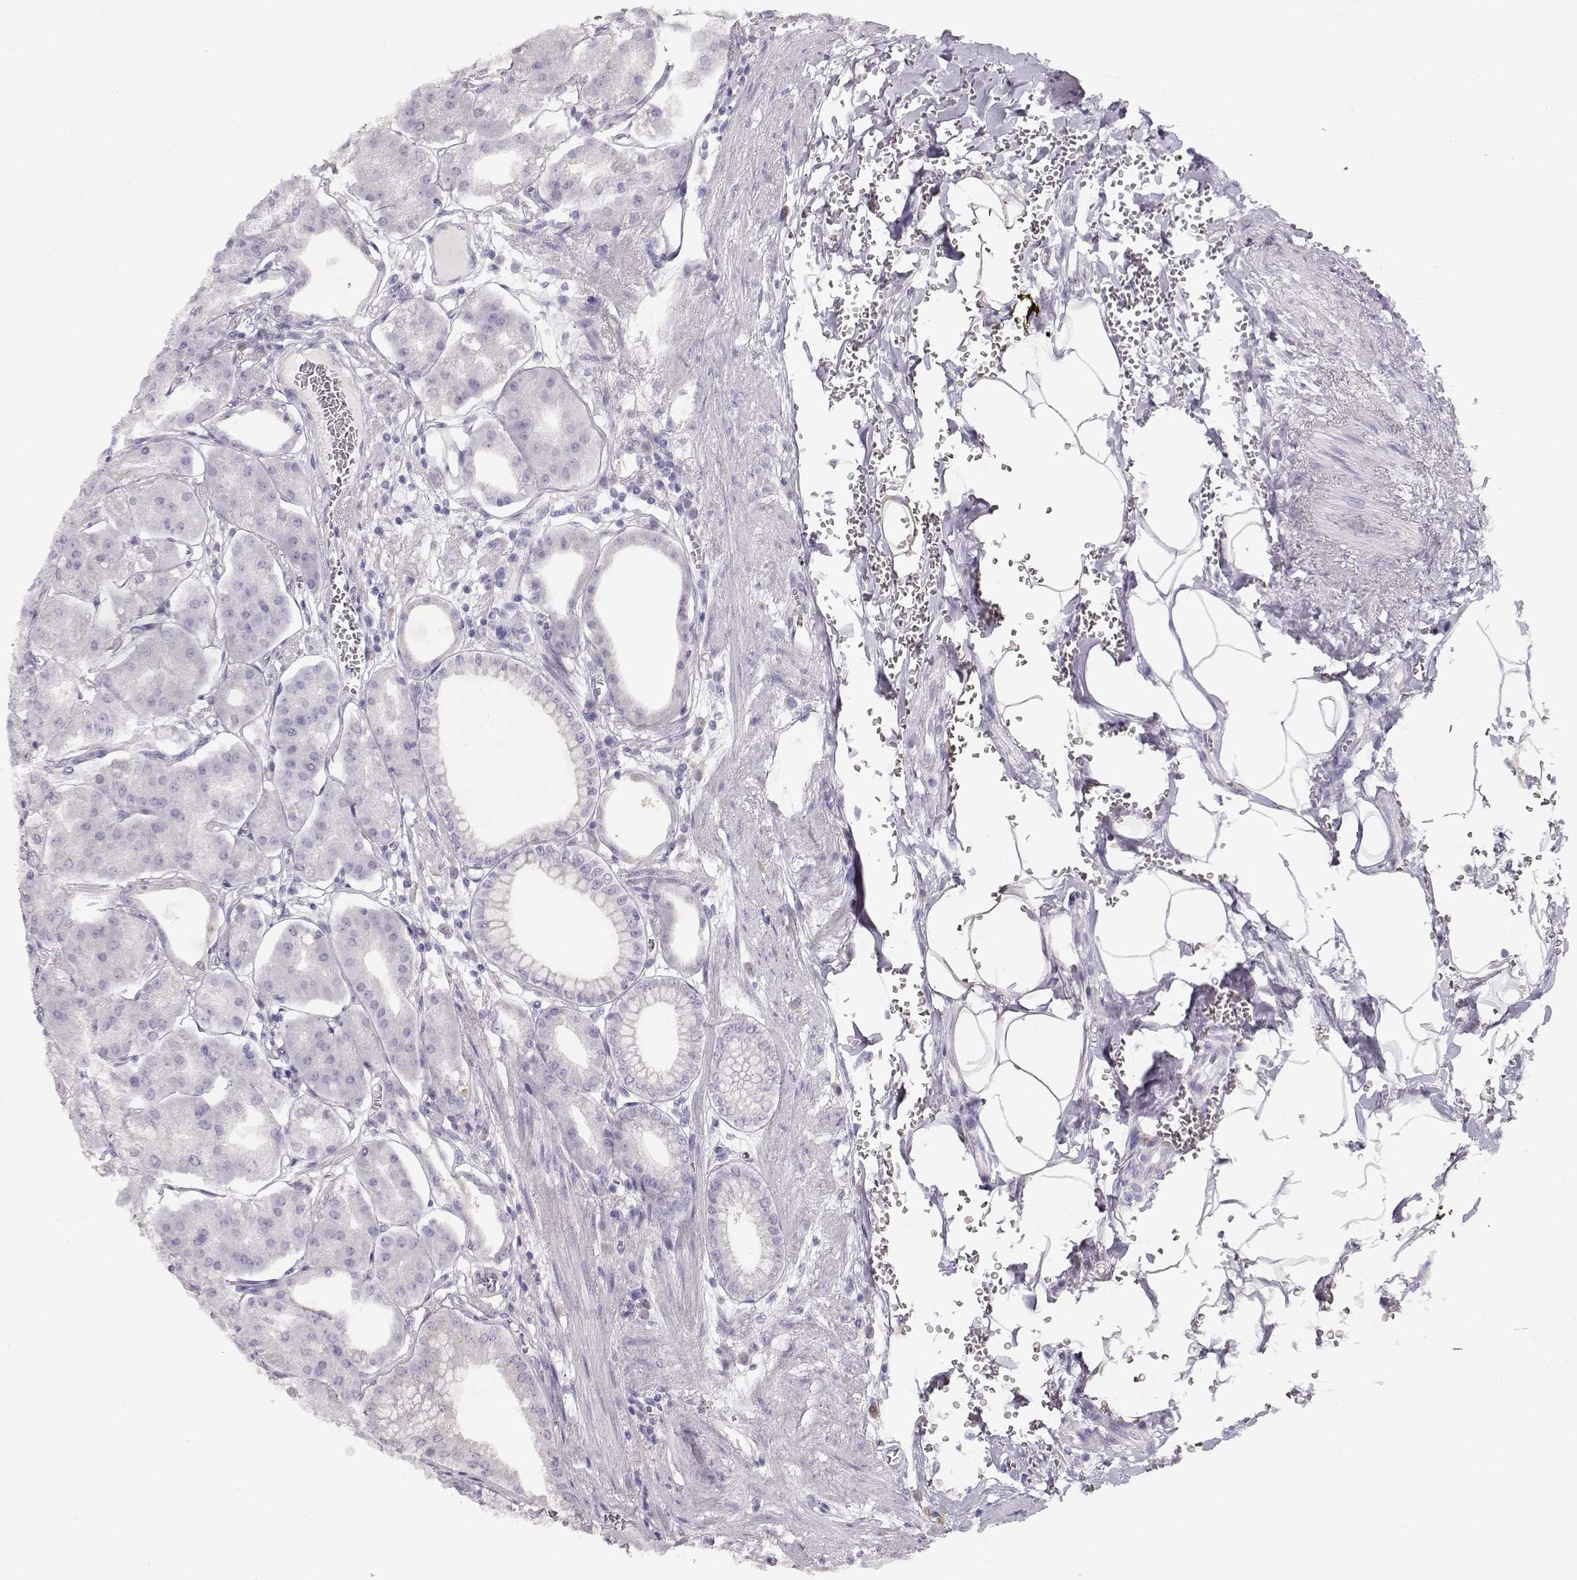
{"staining": {"intensity": "negative", "quantity": "none", "location": "none"}, "tissue": "stomach", "cell_type": "Glandular cells", "image_type": "normal", "snomed": [{"axis": "morphology", "description": "Normal tissue, NOS"}, {"axis": "topography", "description": "Stomach, lower"}], "caption": "Stomach was stained to show a protein in brown. There is no significant staining in glandular cells. (DAB (3,3'-diaminobenzidine) immunohistochemistry visualized using brightfield microscopy, high magnification).", "gene": "GLIPR1L2", "patient": {"sex": "male", "age": 71}}